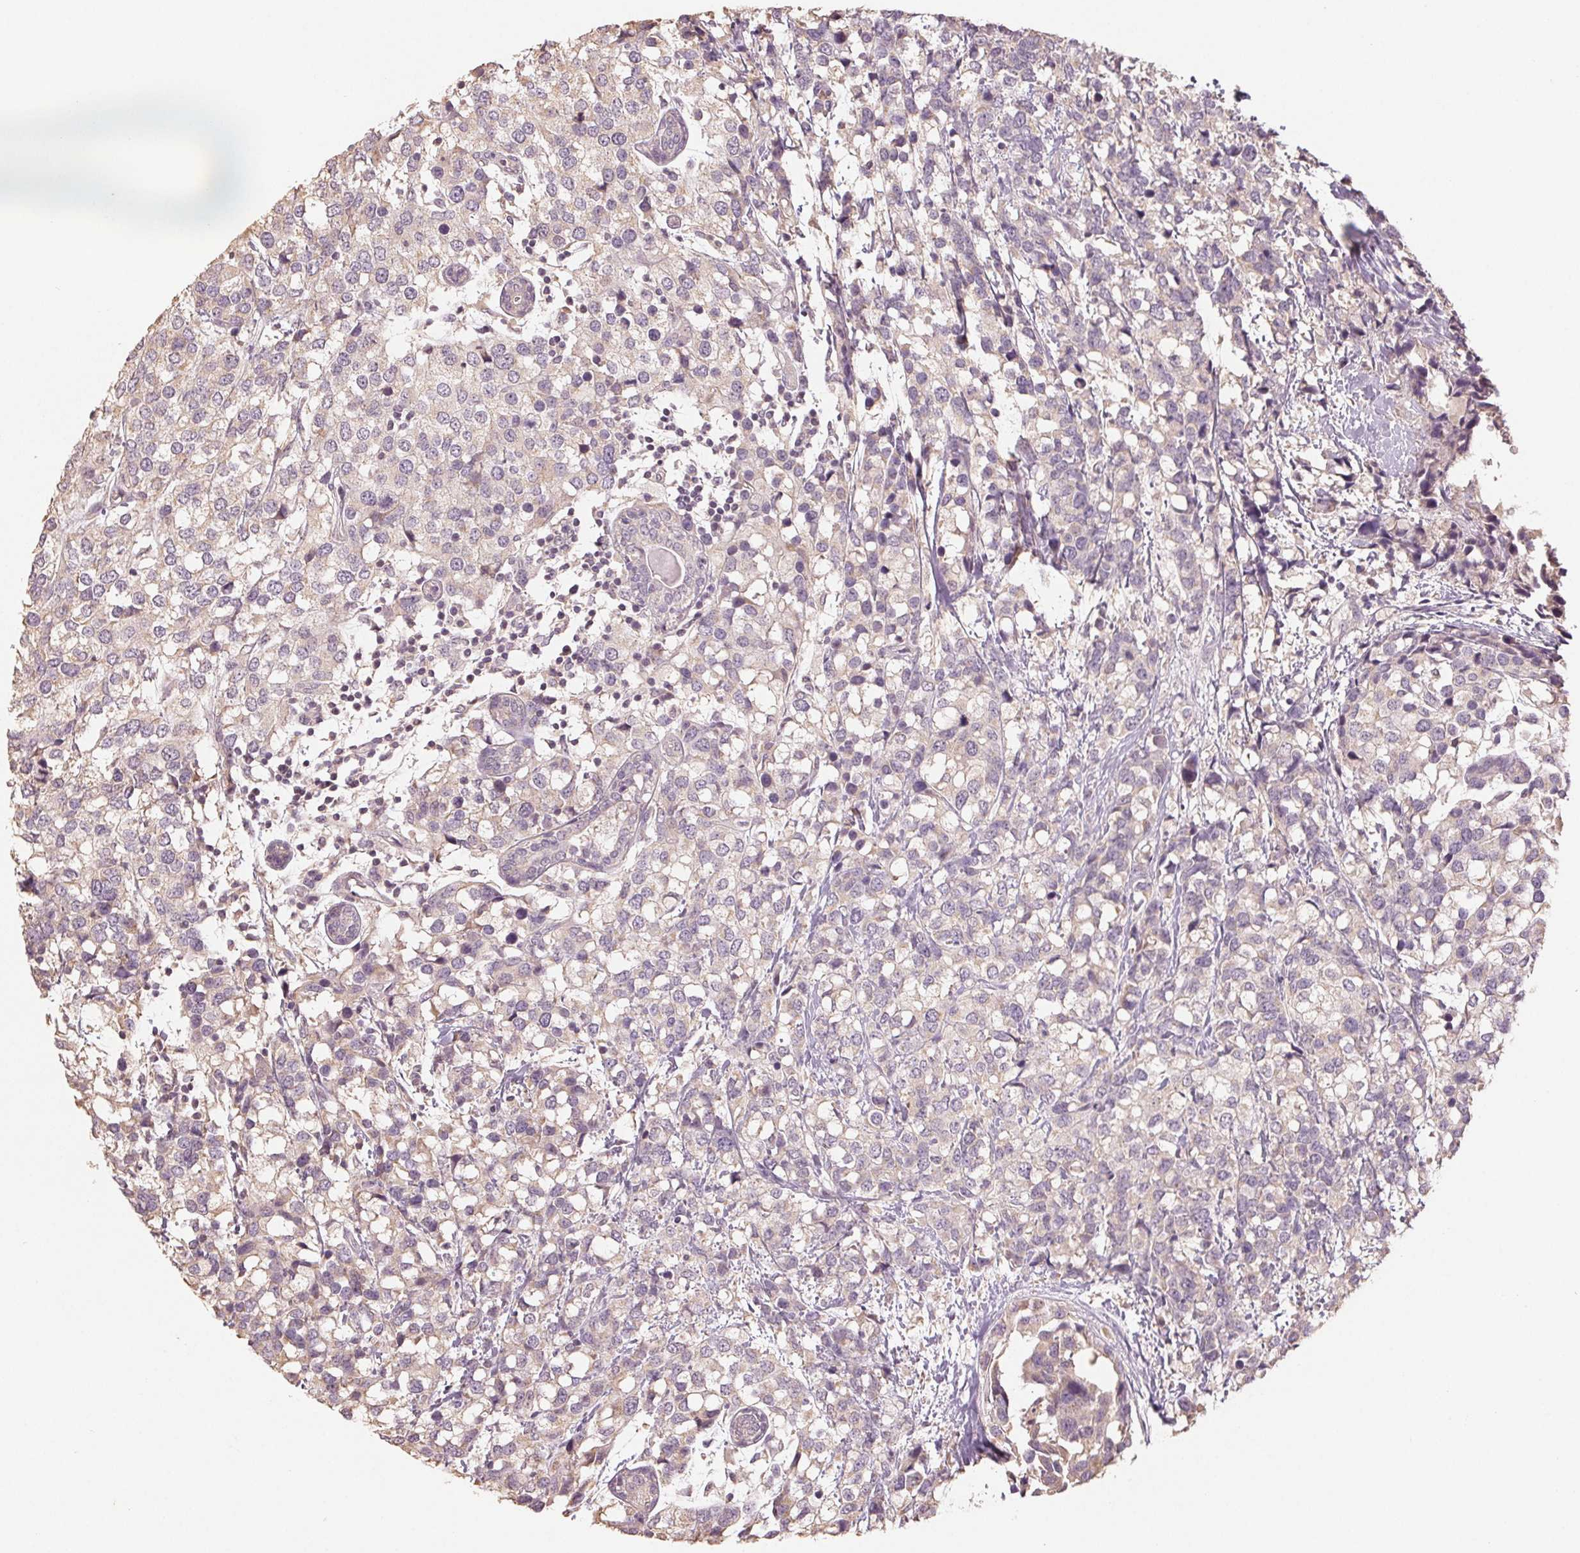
{"staining": {"intensity": "negative", "quantity": "none", "location": "none"}, "tissue": "breast cancer", "cell_type": "Tumor cells", "image_type": "cancer", "snomed": [{"axis": "morphology", "description": "Lobular carcinoma"}, {"axis": "topography", "description": "Breast"}], "caption": "The photomicrograph shows no significant expression in tumor cells of breast lobular carcinoma.", "gene": "COX14", "patient": {"sex": "female", "age": 59}}